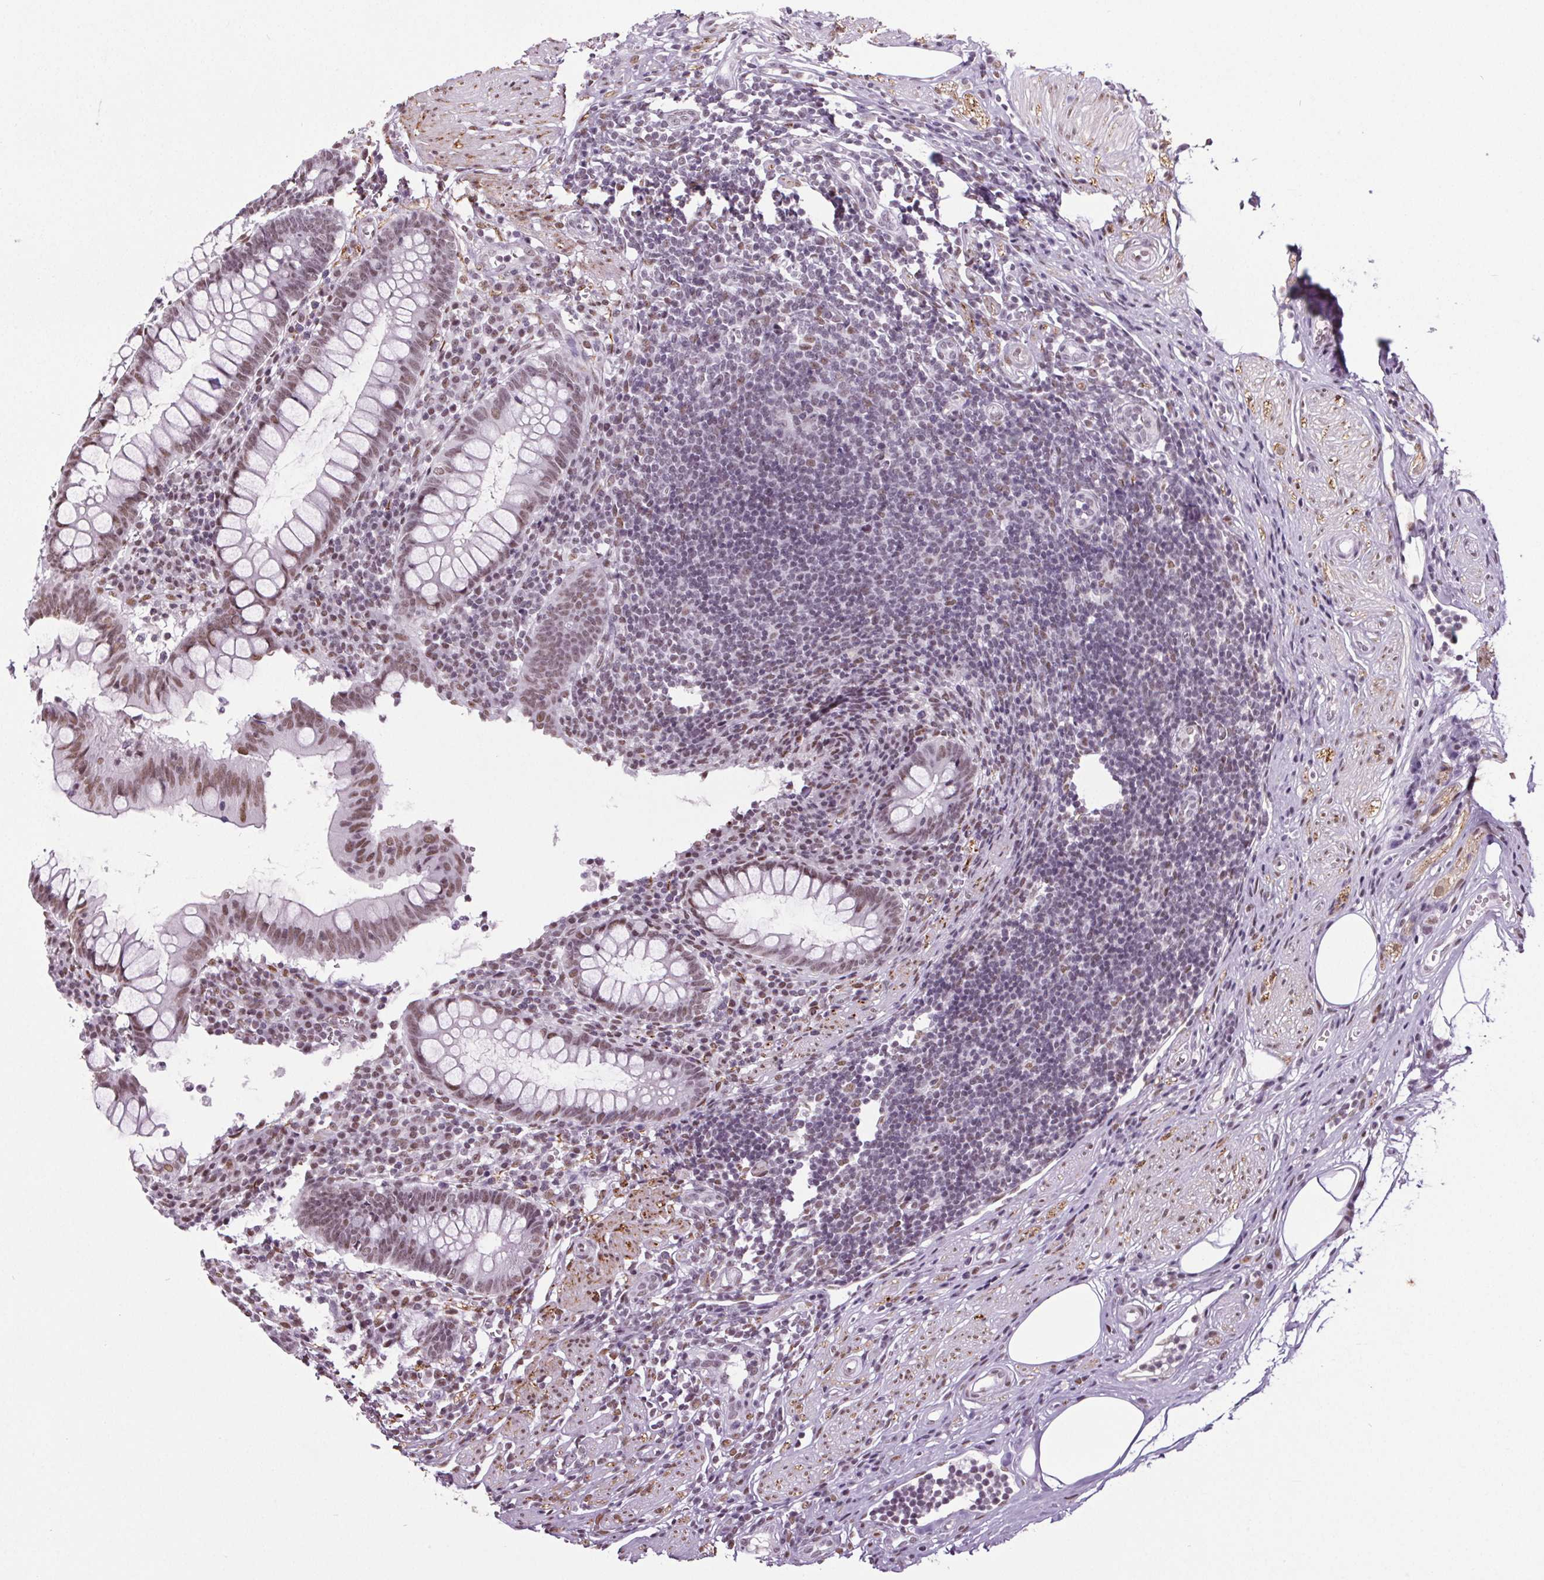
{"staining": {"intensity": "moderate", "quantity": "25%-75%", "location": "nuclear"}, "tissue": "appendix", "cell_type": "Glandular cells", "image_type": "normal", "snomed": [{"axis": "morphology", "description": "Normal tissue, NOS"}, {"axis": "topography", "description": "Appendix"}], "caption": "A high-resolution image shows immunohistochemistry staining of normal appendix, which reveals moderate nuclear expression in approximately 25%-75% of glandular cells.", "gene": "GP6", "patient": {"sex": "female", "age": 56}}